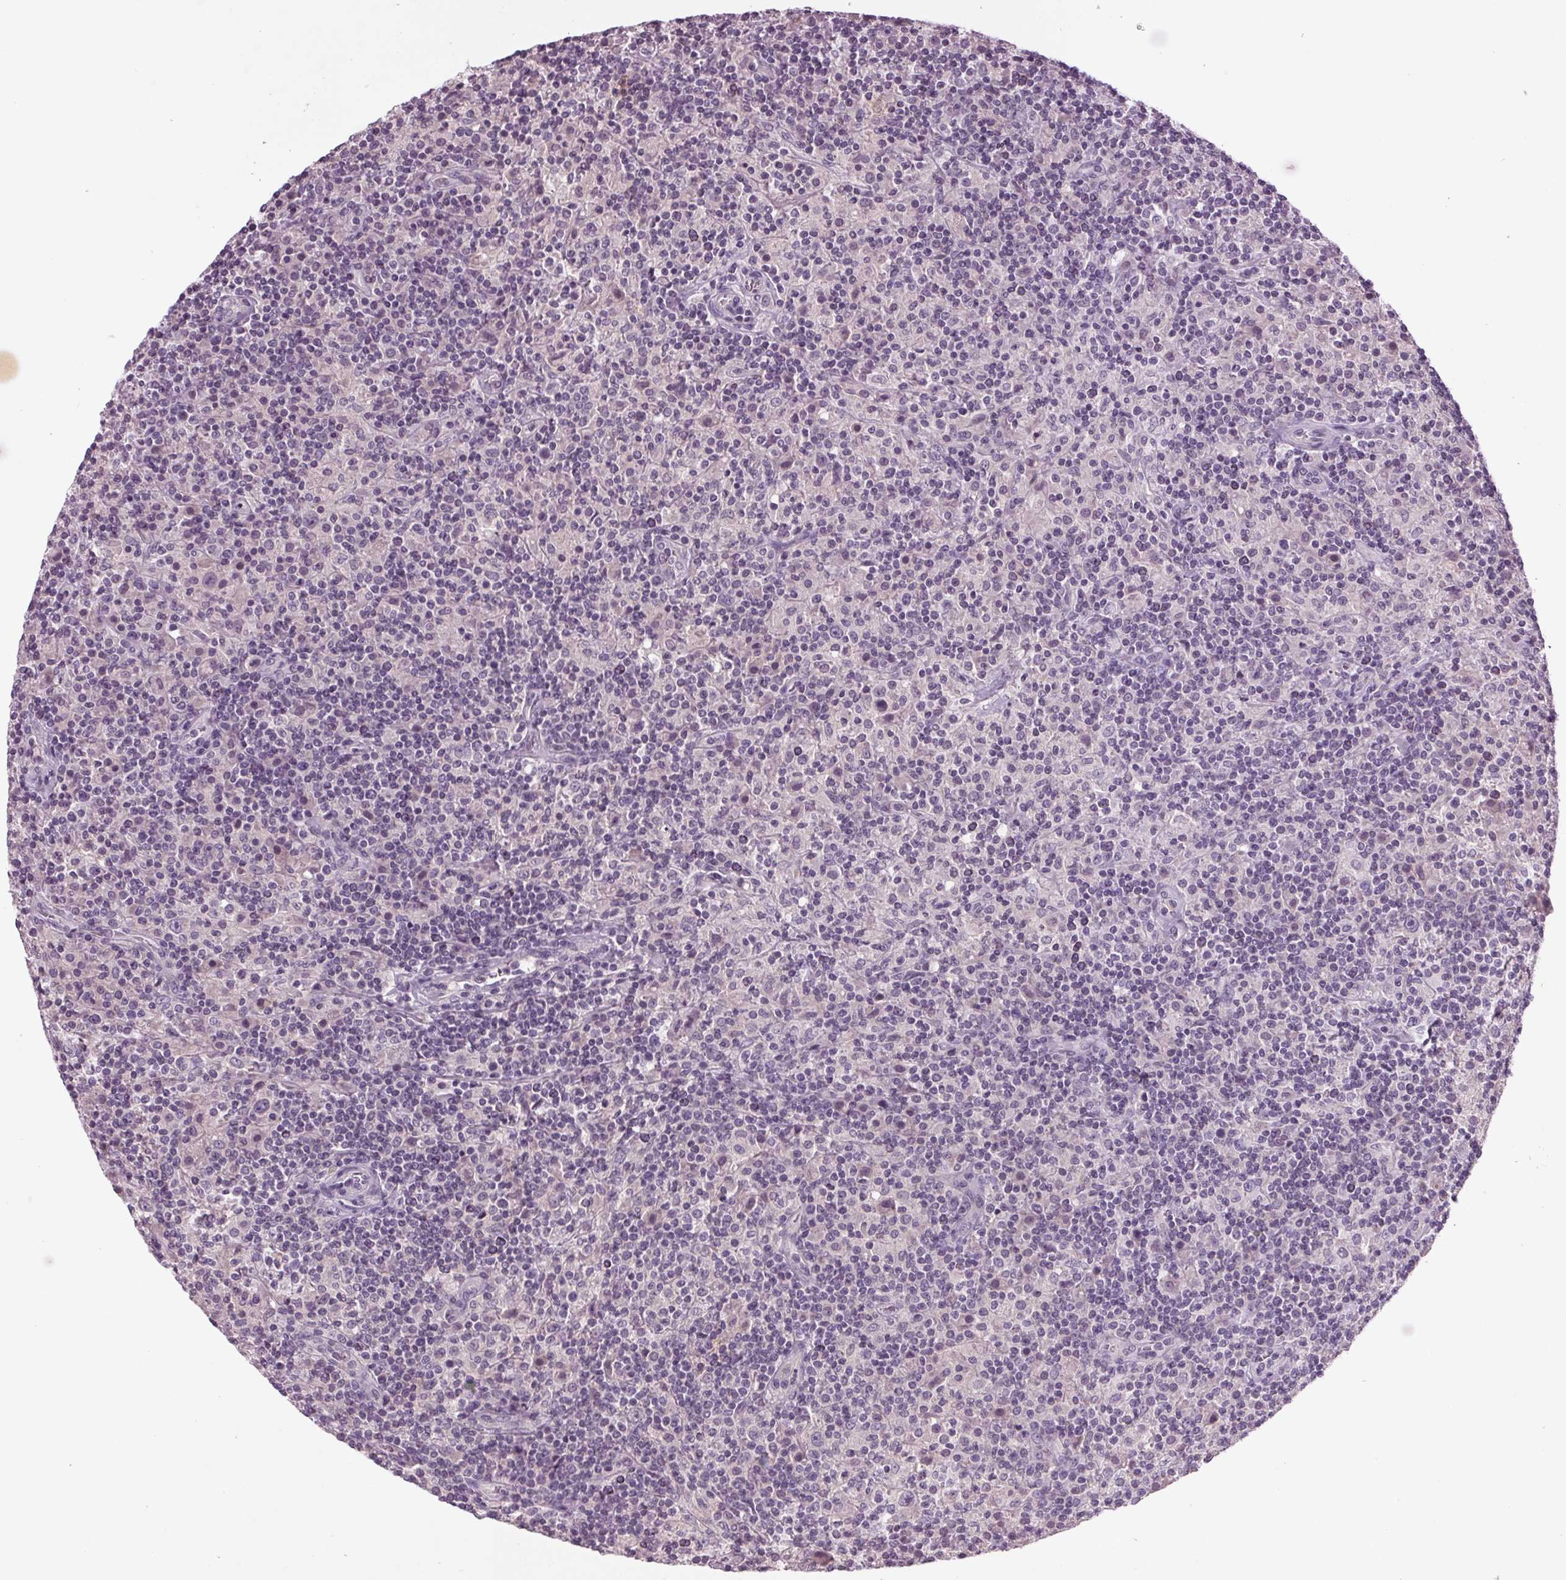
{"staining": {"intensity": "negative", "quantity": "none", "location": "none"}, "tissue": "lymphoma", "cell_type": "Tumor cells", "image_type": "cancer", "snomed": [{"axis": "morphology", "description": "Hodgkin's disease, NOS"}, {"axis": "topography", "description": "Lymph node"}], "caption": "Tumor cells are negative for brown protein staining in lymphoma.", "gene": "BHLHE22", "patient": {"sex": "male", "age": 70}}